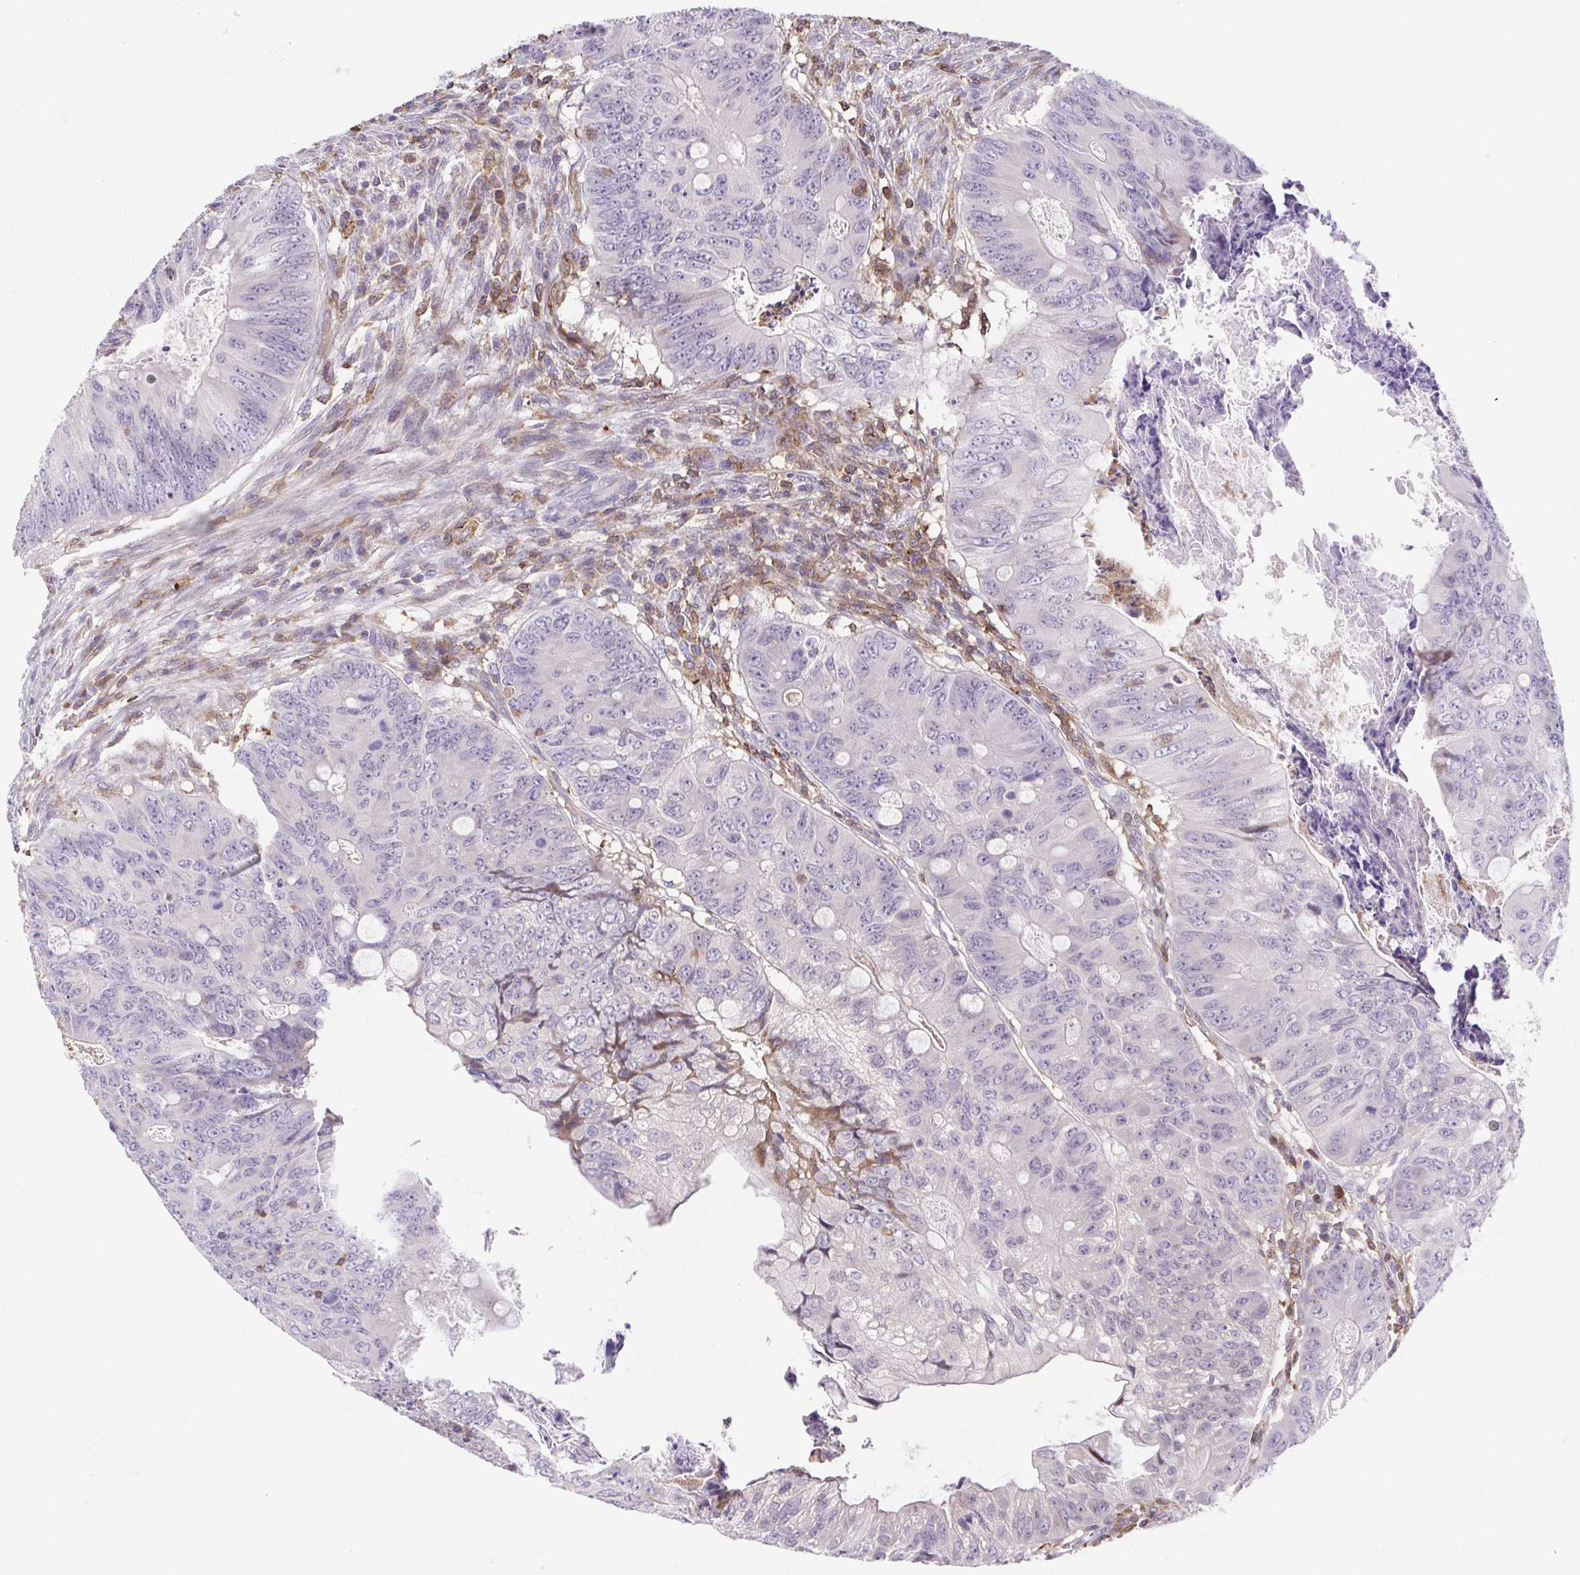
{"staining": {"intensity": "negative", "quantity": "none", "location": "none"}, "tissue": "colorectal cancer", "cell_type": "Tumor cells", "image_type": "cancer", "snomed": [{"axis": "morphology", "description": "Adenocarcinoma, NOS"}, {"axis": "topography", "description": "Colon"}], "caption": "An image of adenocarcinoma (colorectal) stained for a protein shows no brown staining in tumor cells.", "gene": "TPRG1", "patient": {"sex": "female", "age": 74}}